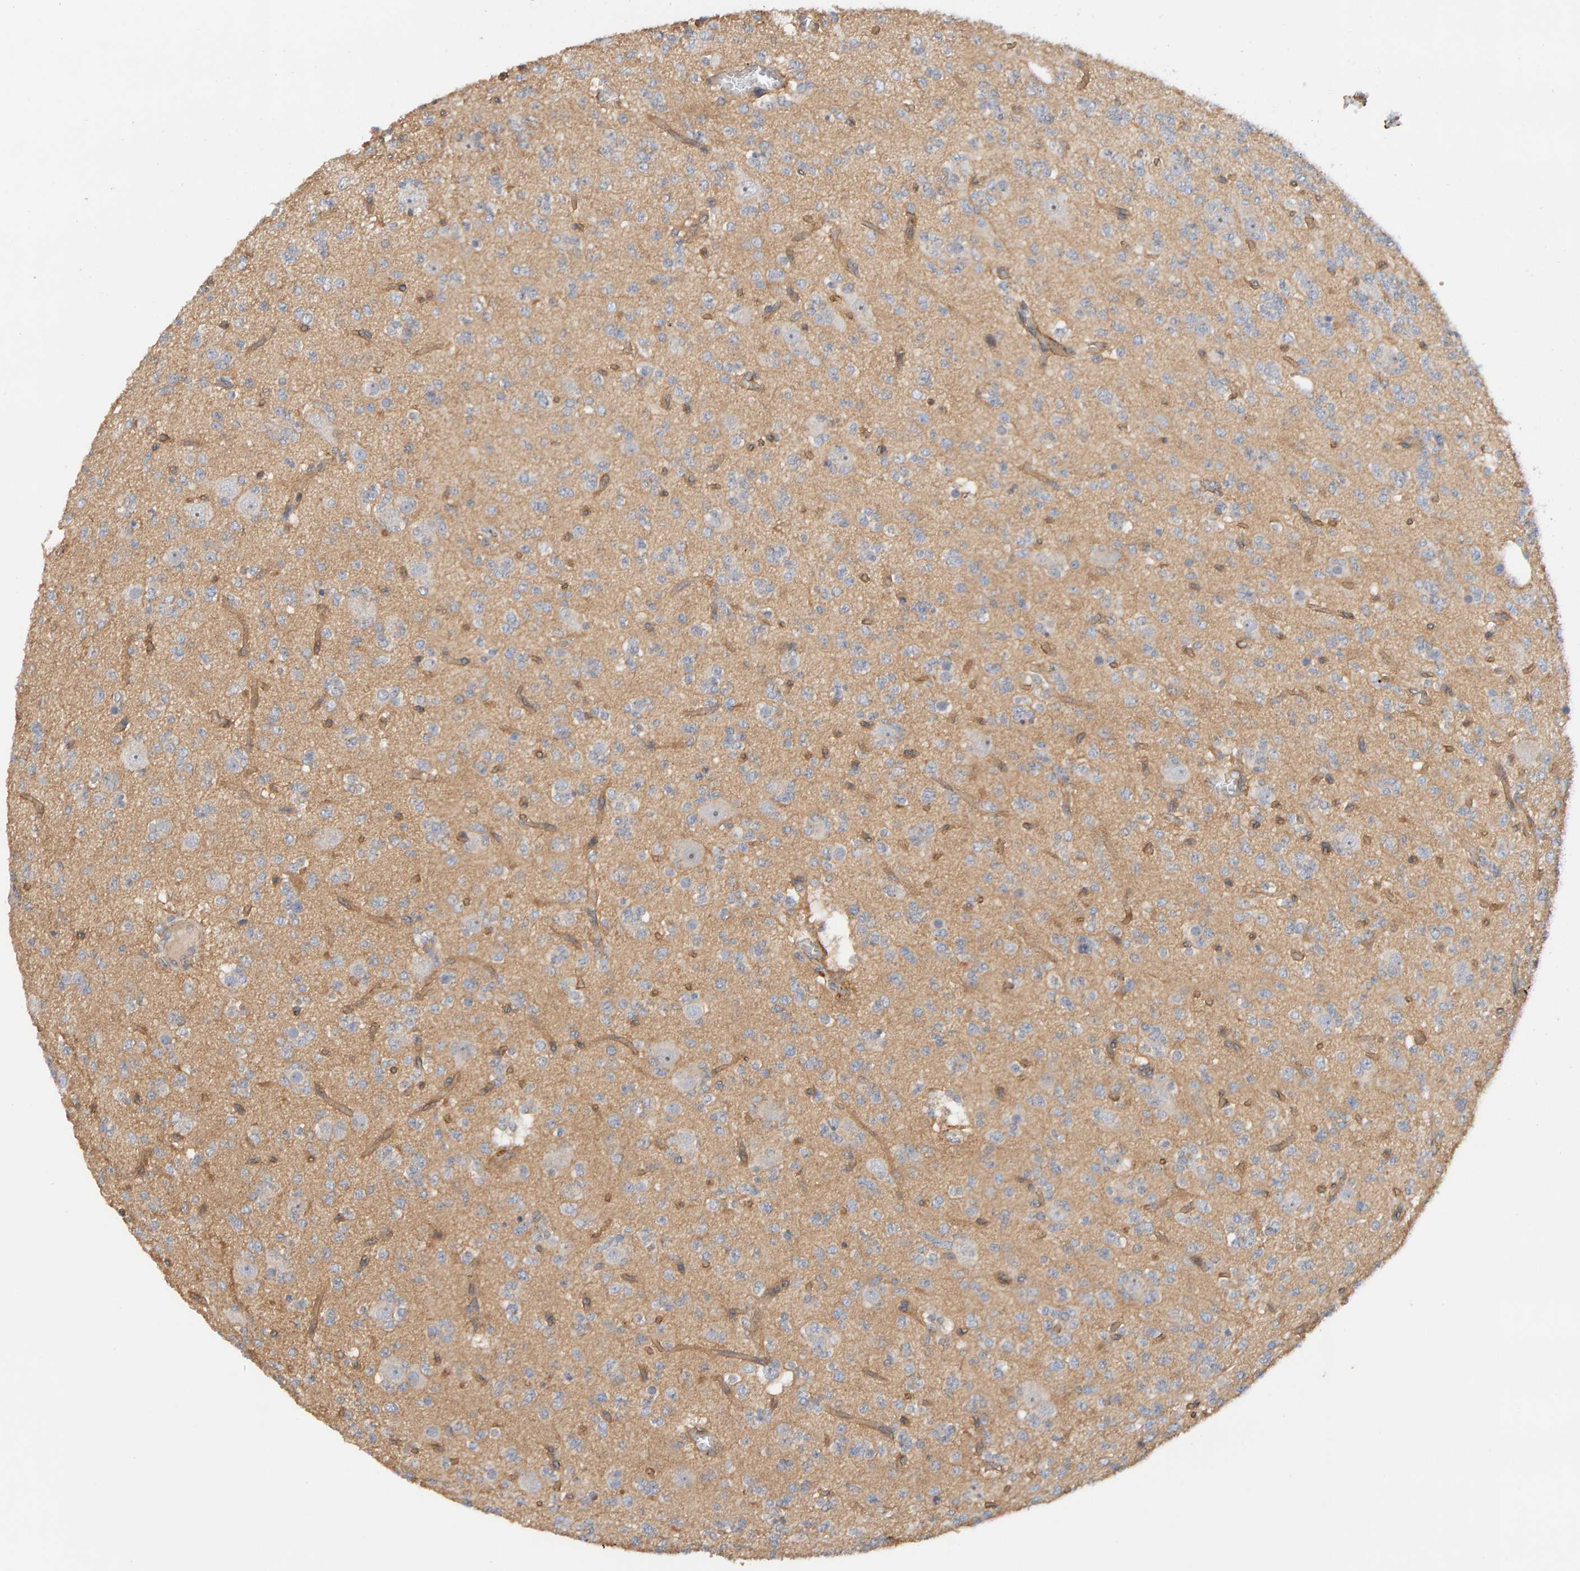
{"staining": {"intensity": "negative", "quantity": "none", "location": "none"}, "tissue": "glioma", "cell_type": "Tumor cells", "image_type": "cancer", "snomed": [{"axis": "morphology", "description": "Glioma, malignant, Low grade"}, {"axis": "topography", "description": "Brain"}], "caption": "DAB (3,3'-diaminobenzidine) immunohistochemical staining of glioma displays no significant expression in tumor cells. (Stains: DAB (3,3'-diaminobenzidine) immunohistochemistry (IHC) with hematoxylin counter stain, Microscopy: brightfield microscopy at high magnification).", "gene": "PPP1R16A", "patient": {"sex": "male", "age": 38}}